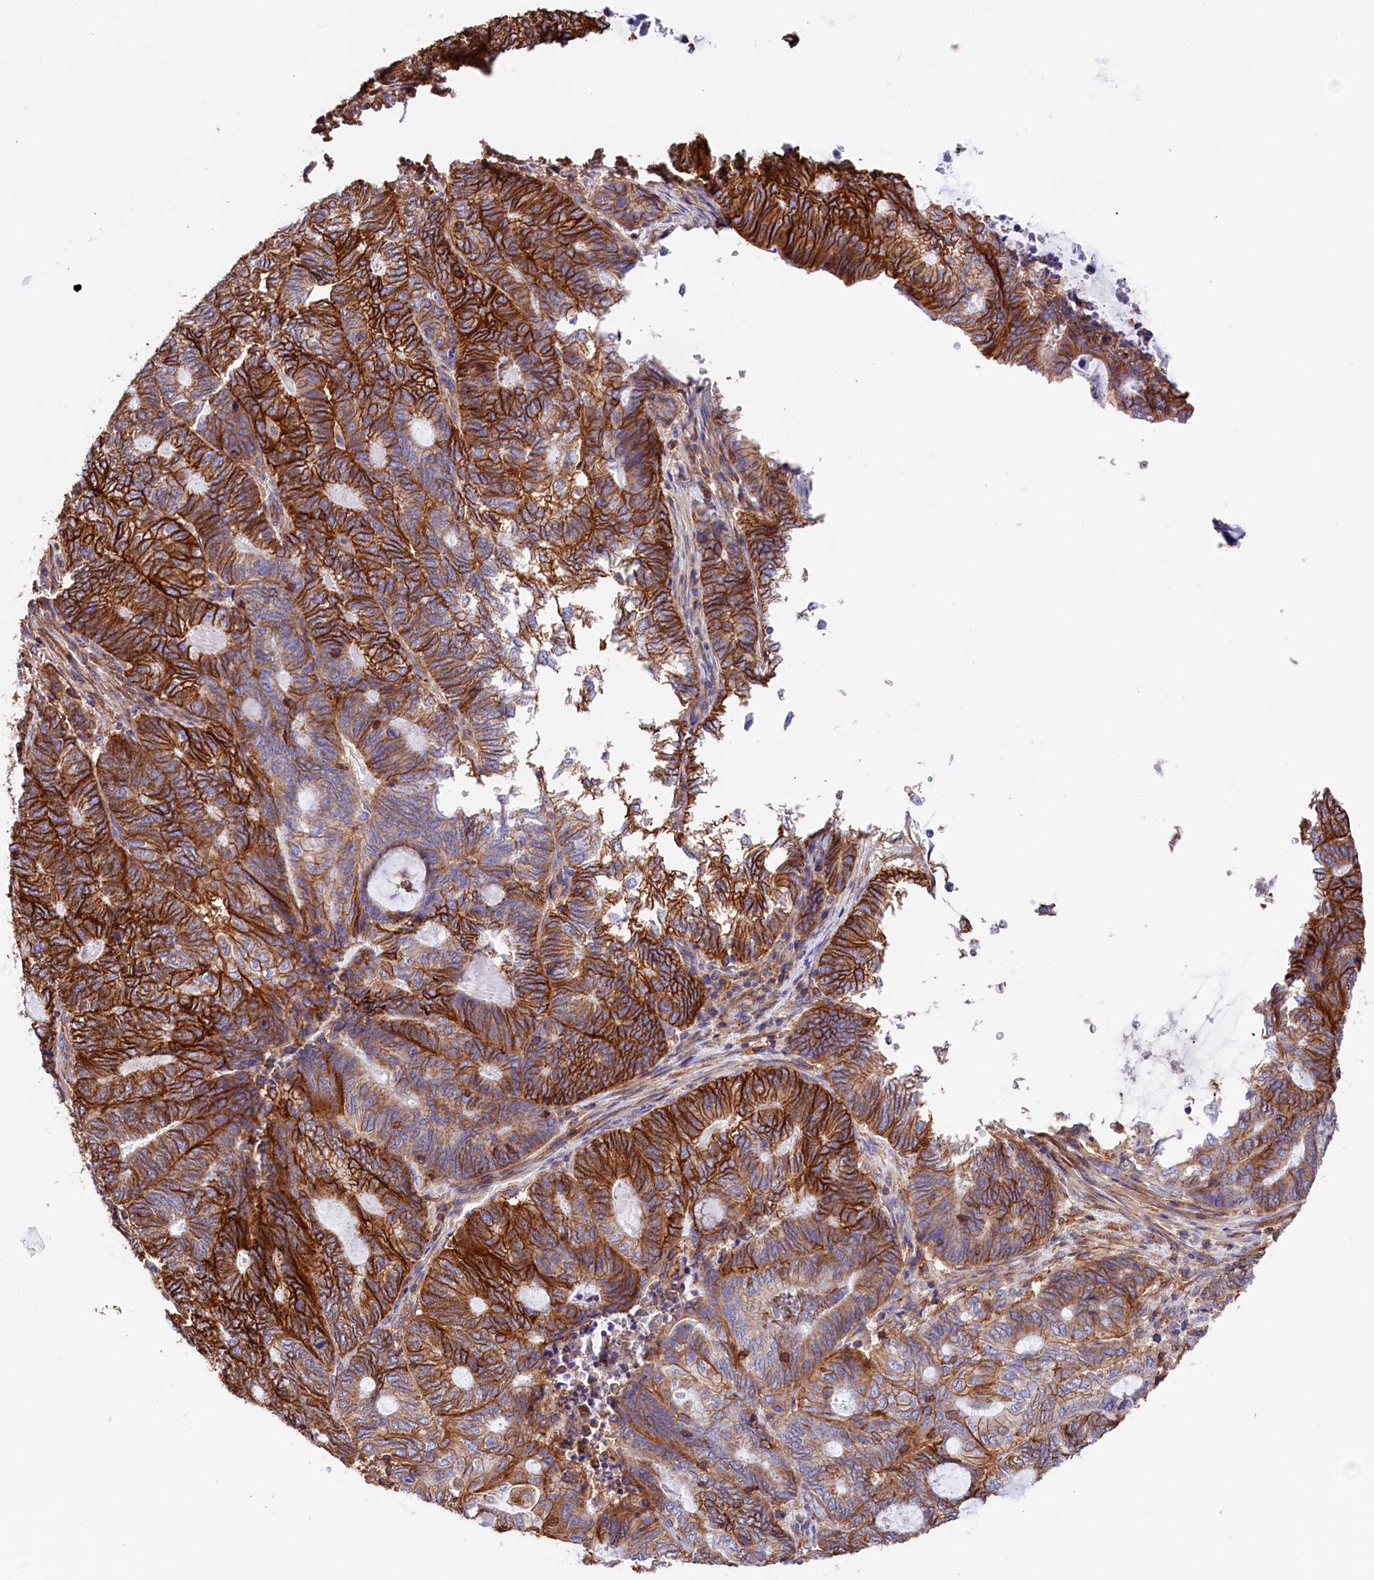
{"staining": {"intensity": "strong", "quantity": ">75%", "location": "cytoplasmic/membranous"}, "tissue": "endometrial cancer", "cell_type": "Tumor cells", "image_type": "cancer", "snomed": [{"axis": "morphology", "description": "Adenocarcinoma, NOS"}, {"axis": "topography", "description": "Uterus"}, {"axis": "topography", "description": "Endometrium"}], "caption": "A micrograph of human adenocarcinoma (endometrial) stained for a protein shows strong cytoplasmic/membranous brown staining in tumor cells.", "gene": "ATP2B4", "patient": {"sex": "female", "age": 70}}